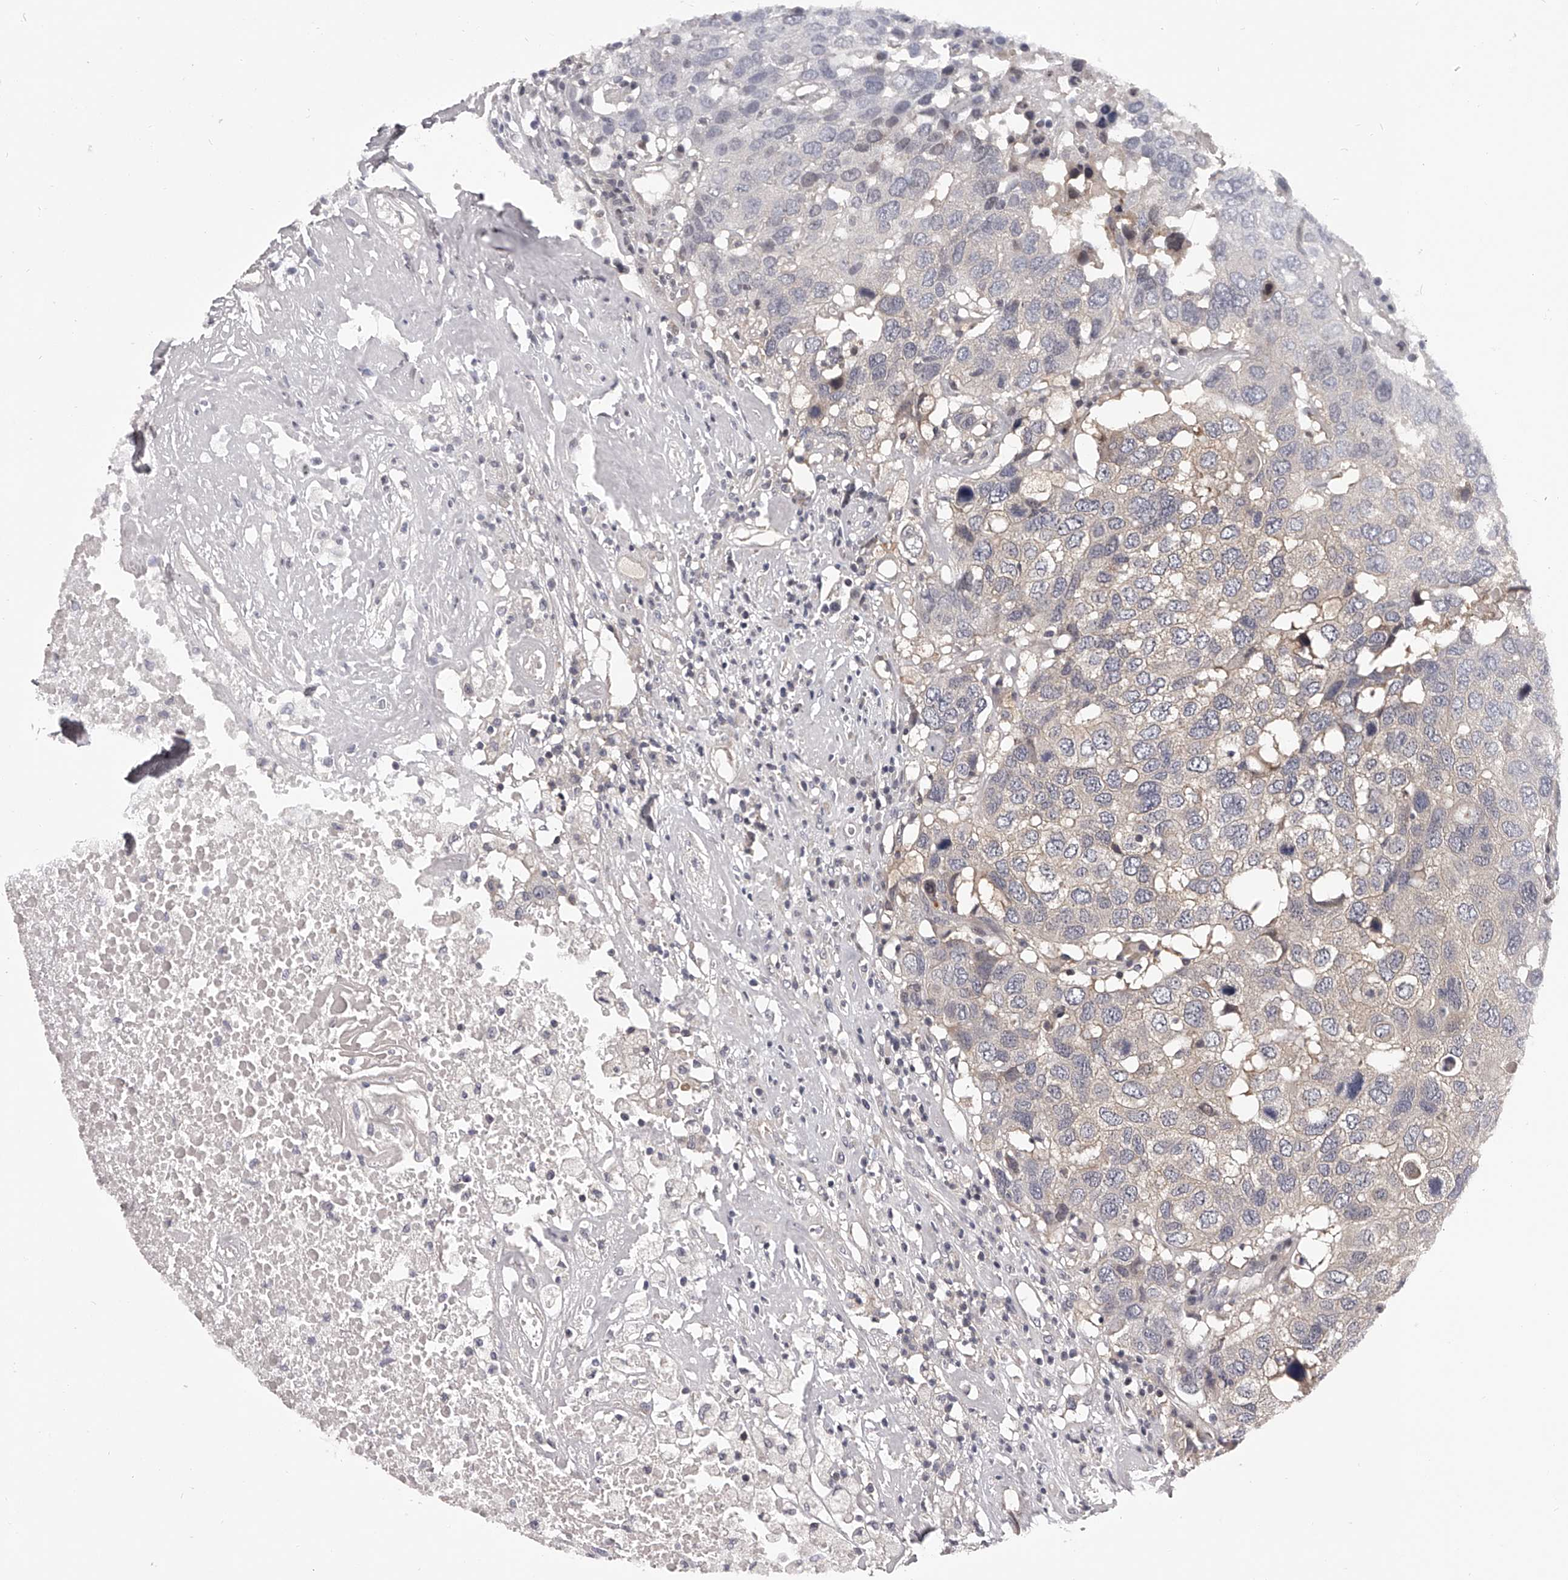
{"staining": {"intensity": "negative", "quantity": "none", "location": "none"}, "tissue": "head and neck cancer", "cell_type": "Tumor cells", "image_type": "cancer", "snomed": [{"axis": "morphology", "description": "Squamous cell carcinoma, NOS"}, {"axis": "topography", "description": "Head-Neck"}], "caption": "Immunohistochemical staining of head and neck squamous cell carcinoma reveals no significant positivity in tumor cells.", "gene": "PFDN2", "patient": {"sex": "male", "age": 66}}